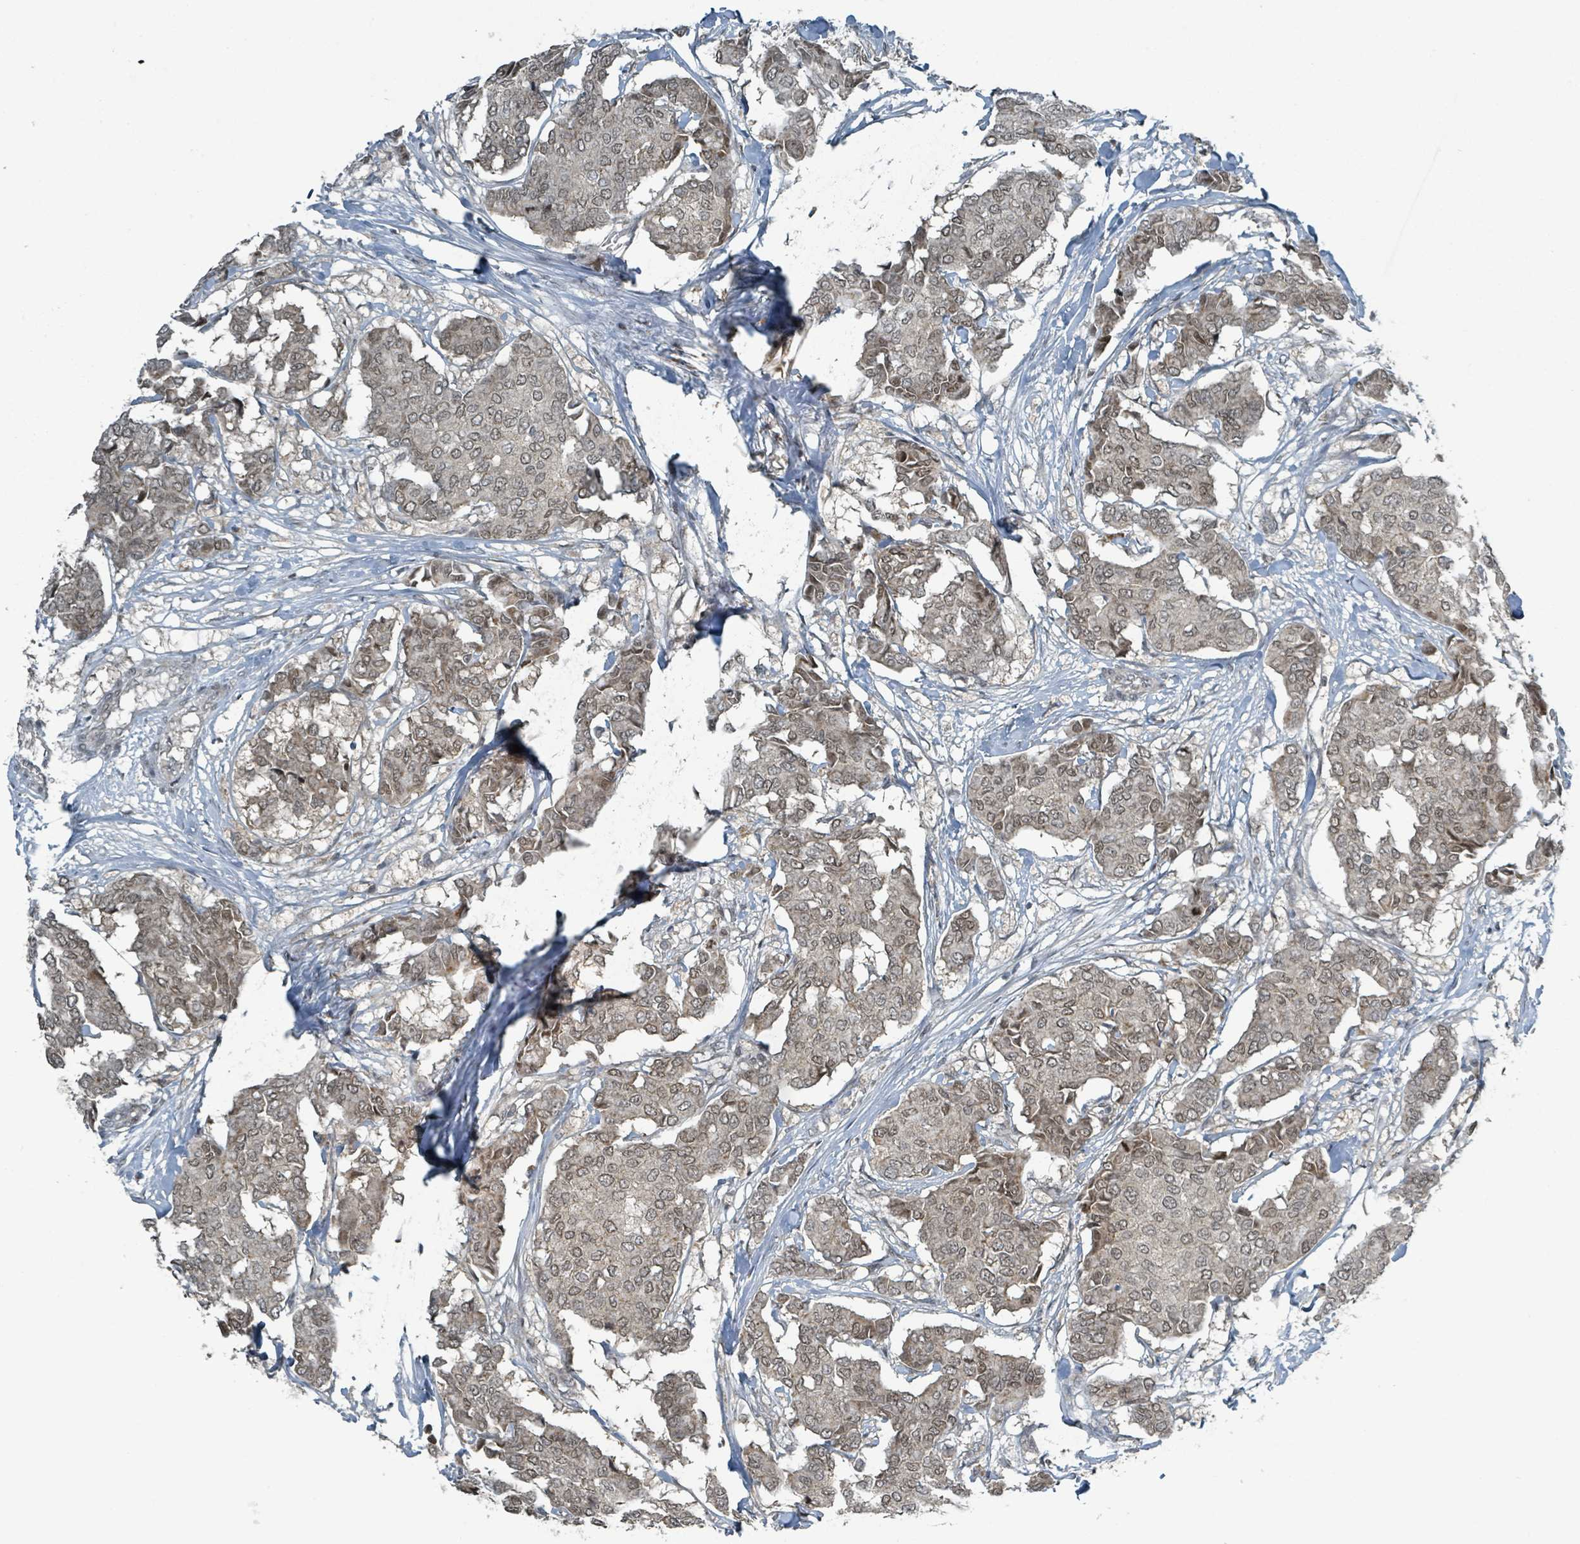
{"staining": {"intensity": "weak", "quantity": ">75%", "location": "nuclear"}, "tissue": "breast cancer", "cell_type": "Tumor cells", "image_type": "cancer", "snomed": [{"axis": "morphology", "description": "Duct carcinoma"}, {"axis": "topography", "description": "Breast"}], "caption": "High-magnification brightfield microscopy of breast cancer (invasive ductal carcinoma) stained with DAB (brown) and counterstained with hematoxylin (blue). tumor cells exhibit weak nuclear staining is present in approximately>75% of cells.", "gene": "PHIP", "patient": {"sex": "female", "age": 75}}